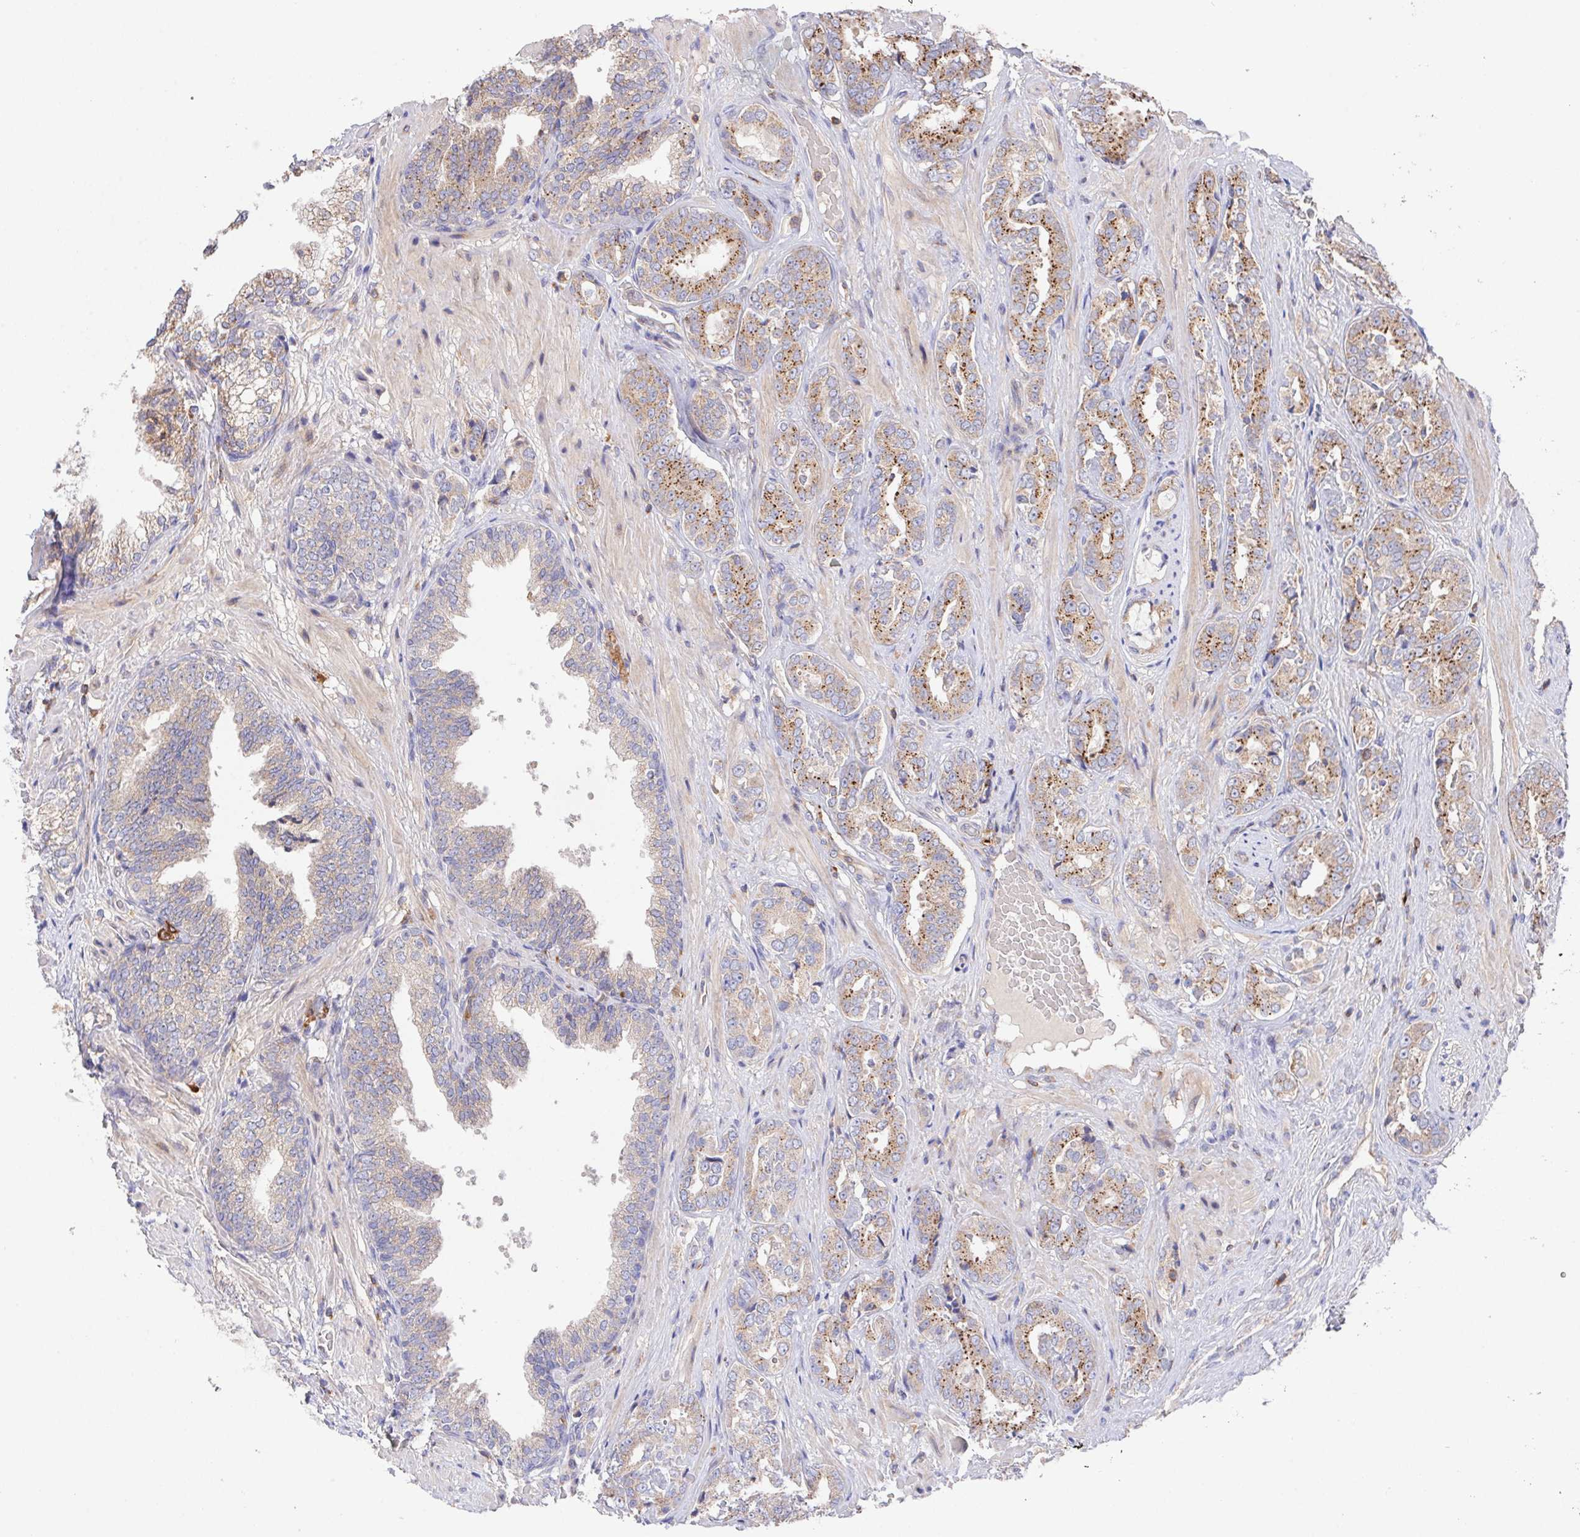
{"staining": {"intensity": "strong", "quantity": "25%-75%", "location": "cytoplasmic/membranous"}, "tissue": "prostate cancer", "cell_type": "Tumor cells", "image_type": "cancer", "snomed": [{"axis": "morphology", "description": "Adenocarcinoma, High grade"}, {"axis": "topography", "description": "Prostate"}], "caption": "IHC of prostate cancer (high-grade adenocarcinoma) shows high levels of strong cytoplasmic/membranous staining in about 25%-75% of tumor cells.", "gene": "FAM241A", "patient": {"sex": "male", "age": 71}}